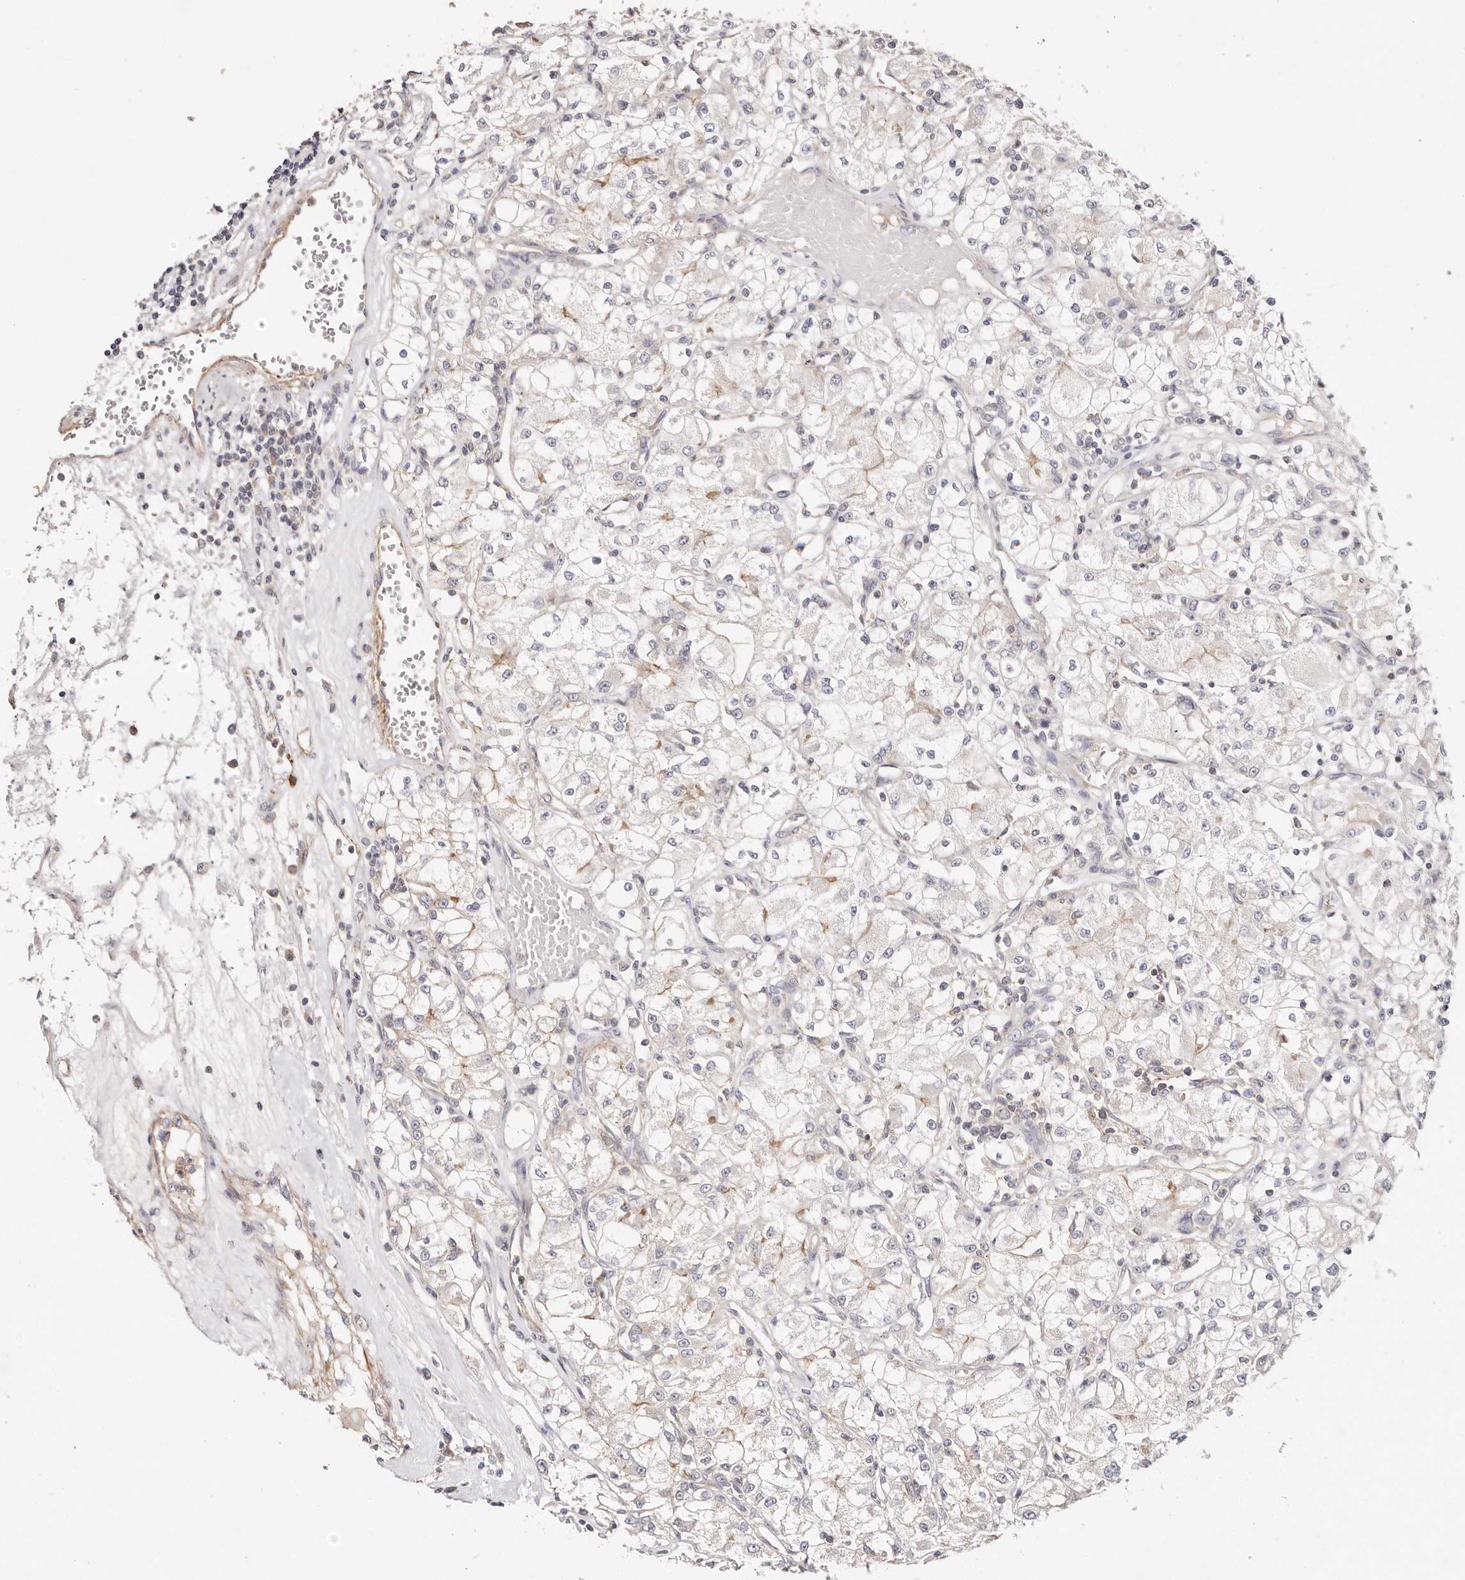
{"staining": {"intensity": "negative", "quantity": "none", "location": "none"}, "tissue": "renal cancer", "cell_type": "Tumor cells", "image_type": "cancer", "snomed": [{"axis": "morphology", "description": "Adenocarcinoma, NOS"}, {"axis": "topography", "description": "Kidney"}], "caption": "Protein analysis of adenocarcinoma (renal) demonstrates no significant positivity in tumor cells.", "gene": "SLC35B2", "patient": {"sex": "female", "age": 59}}